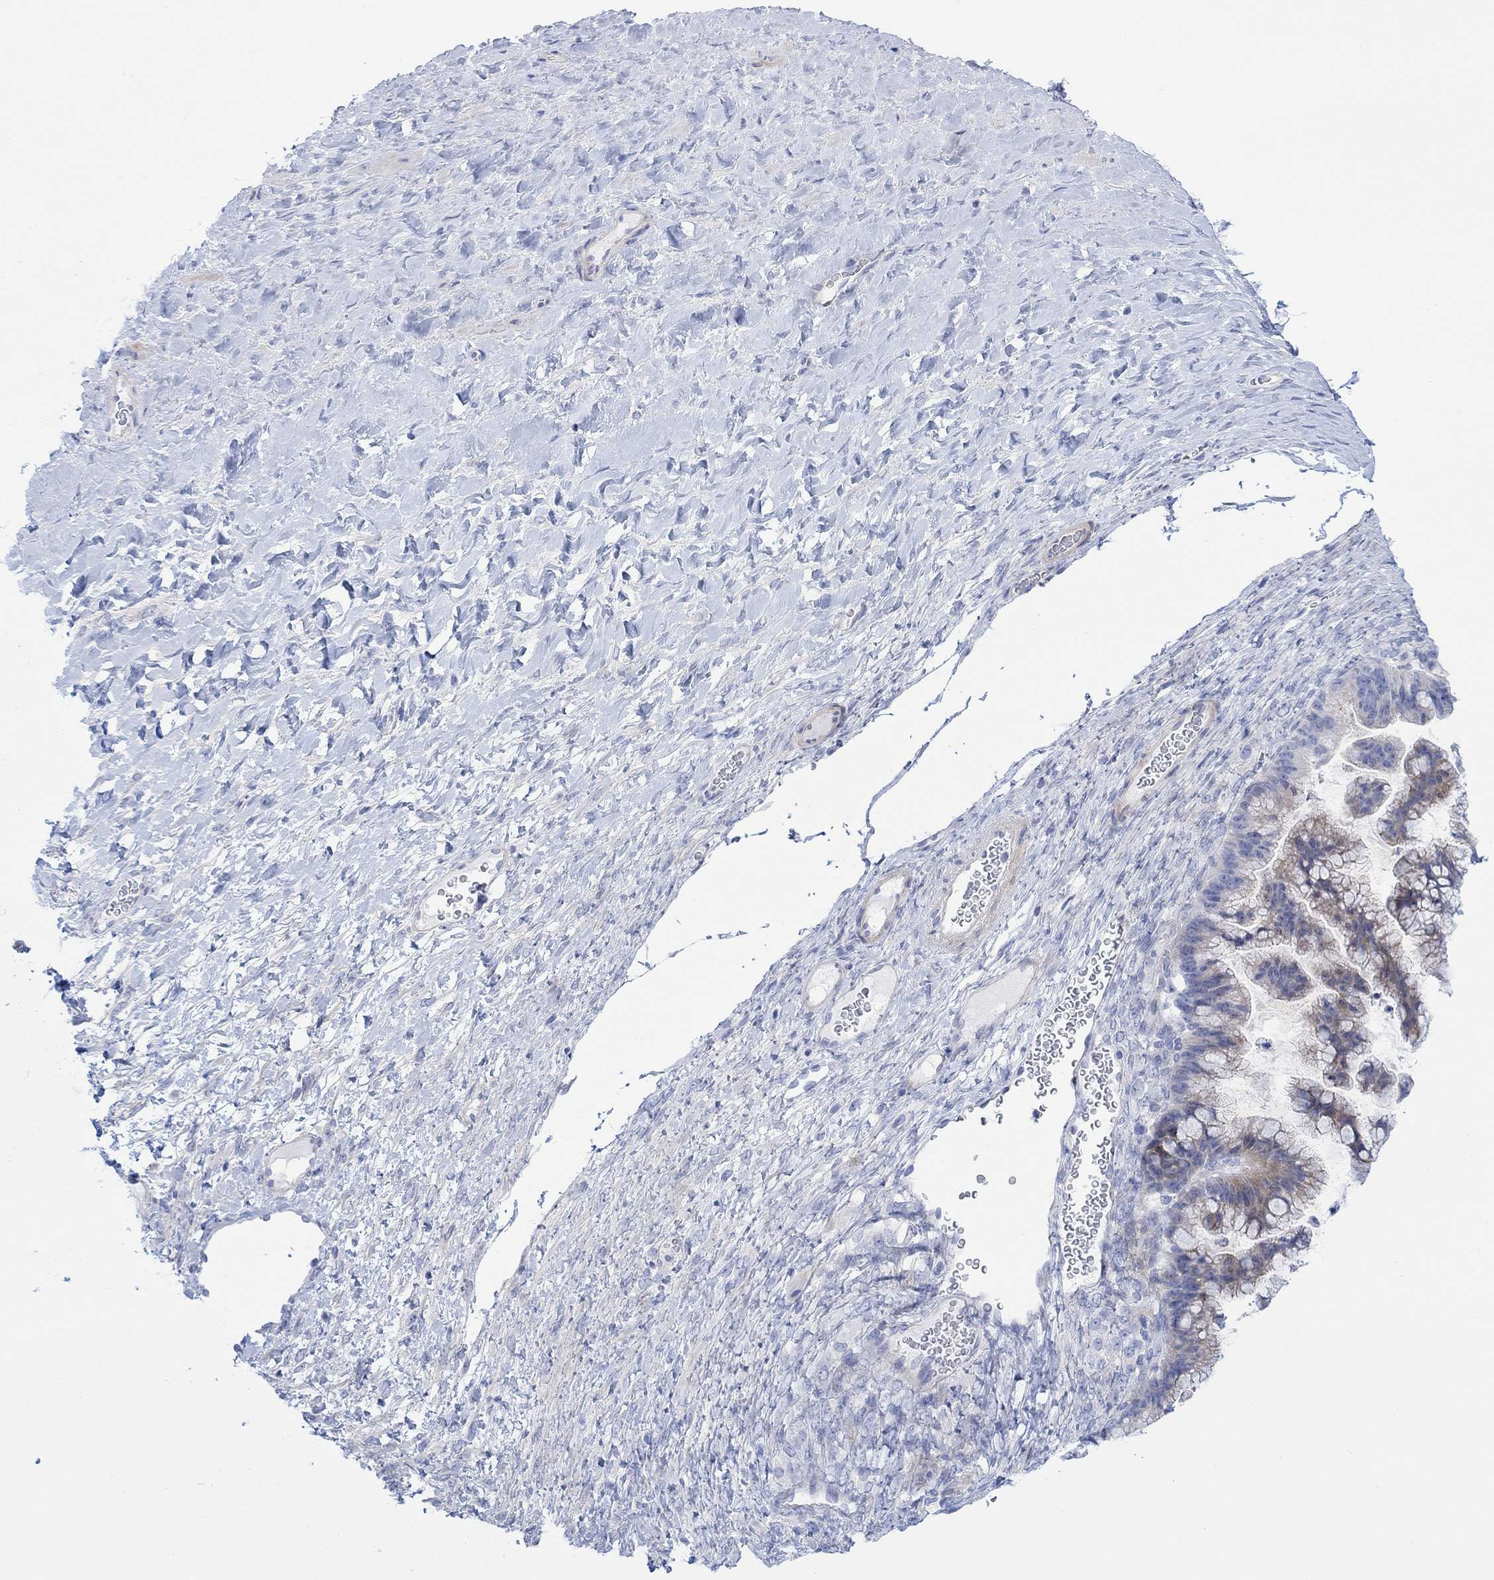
{"staining": {"intensity": "negative", "quantity": "none", "location": "none"}, "tissue": "ovarian cancer", "cell_type": "Tumor cells", "image_type": "cancer", "snomed": [{"axis": "morphology", "description": "Cystadenocarcinoma, mucinous, NOS"}, {"axis": "topography", "description": "Ovary"}], "caption": "DAB (3,3'-diaminobenzidine) immunohistochemical staining of ovarian cancer exhibits no significant staining in tumor cells. (Stains: DAB (3,3'-diaminobenzidine) immunohistochemistry with hematoxylin counter stain, Microscopy: brightfield microscopy at high magnification).", "gene": "TLDC2", "patient": {"sex": "female", "age": 67}}